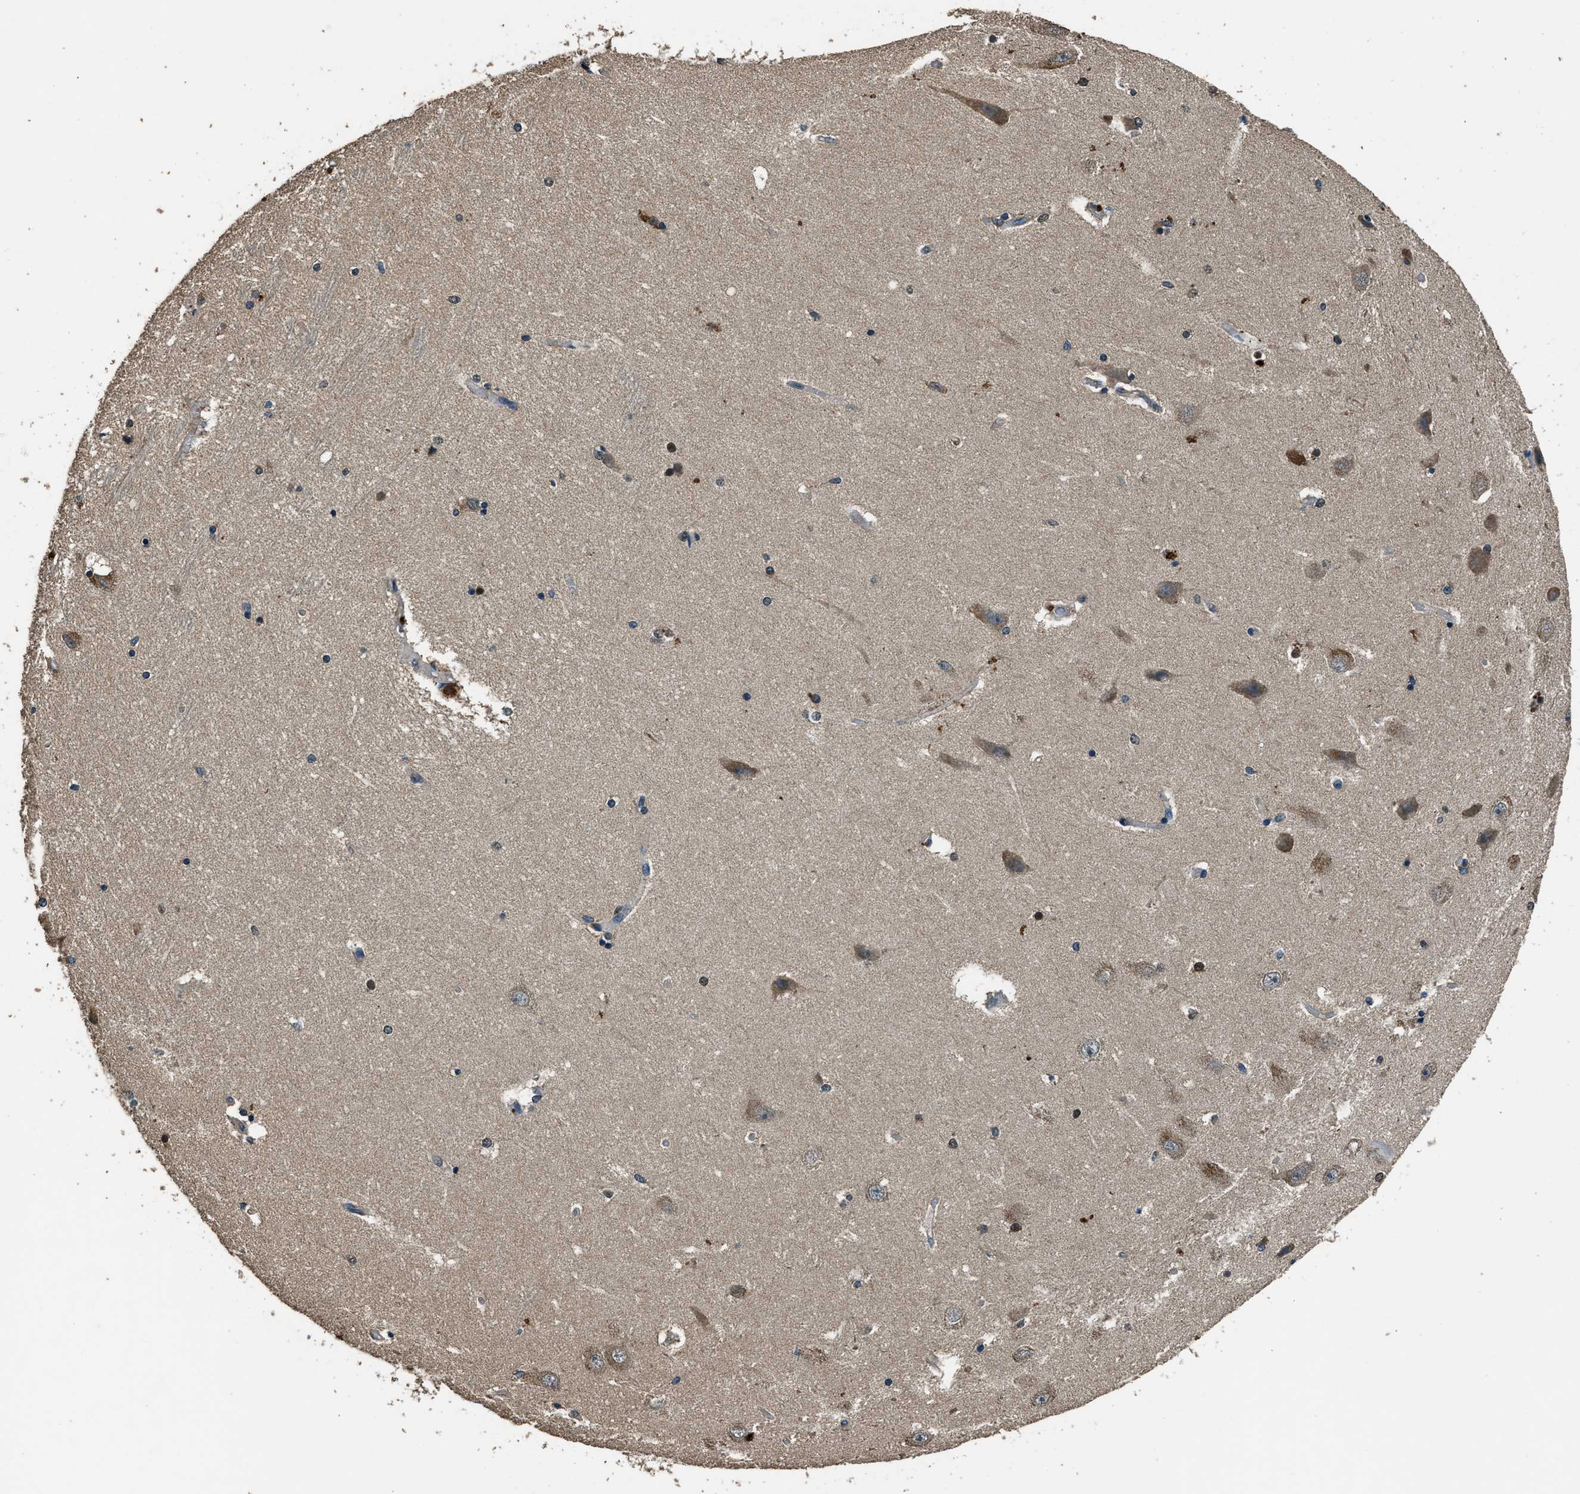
{"staining": {"intensity": "weak", "quantity": "<25%", "location": "cytoplasmic/membranous"}, "tissue": "hippocampus", "cell_type": "Glial cells", "image_type": "normal", "snomed": [{"axis": "morphology", "description": "Normal tissue, NOS"}, {"axis": "topography", "description": "Hippocampus"}], "caption": "Hippocampus stained for a protein using immunohistochemistry exhibits no positivity glial cells.", "gene": "SALL3", "patient": {"sex": "female", "age": 54}}